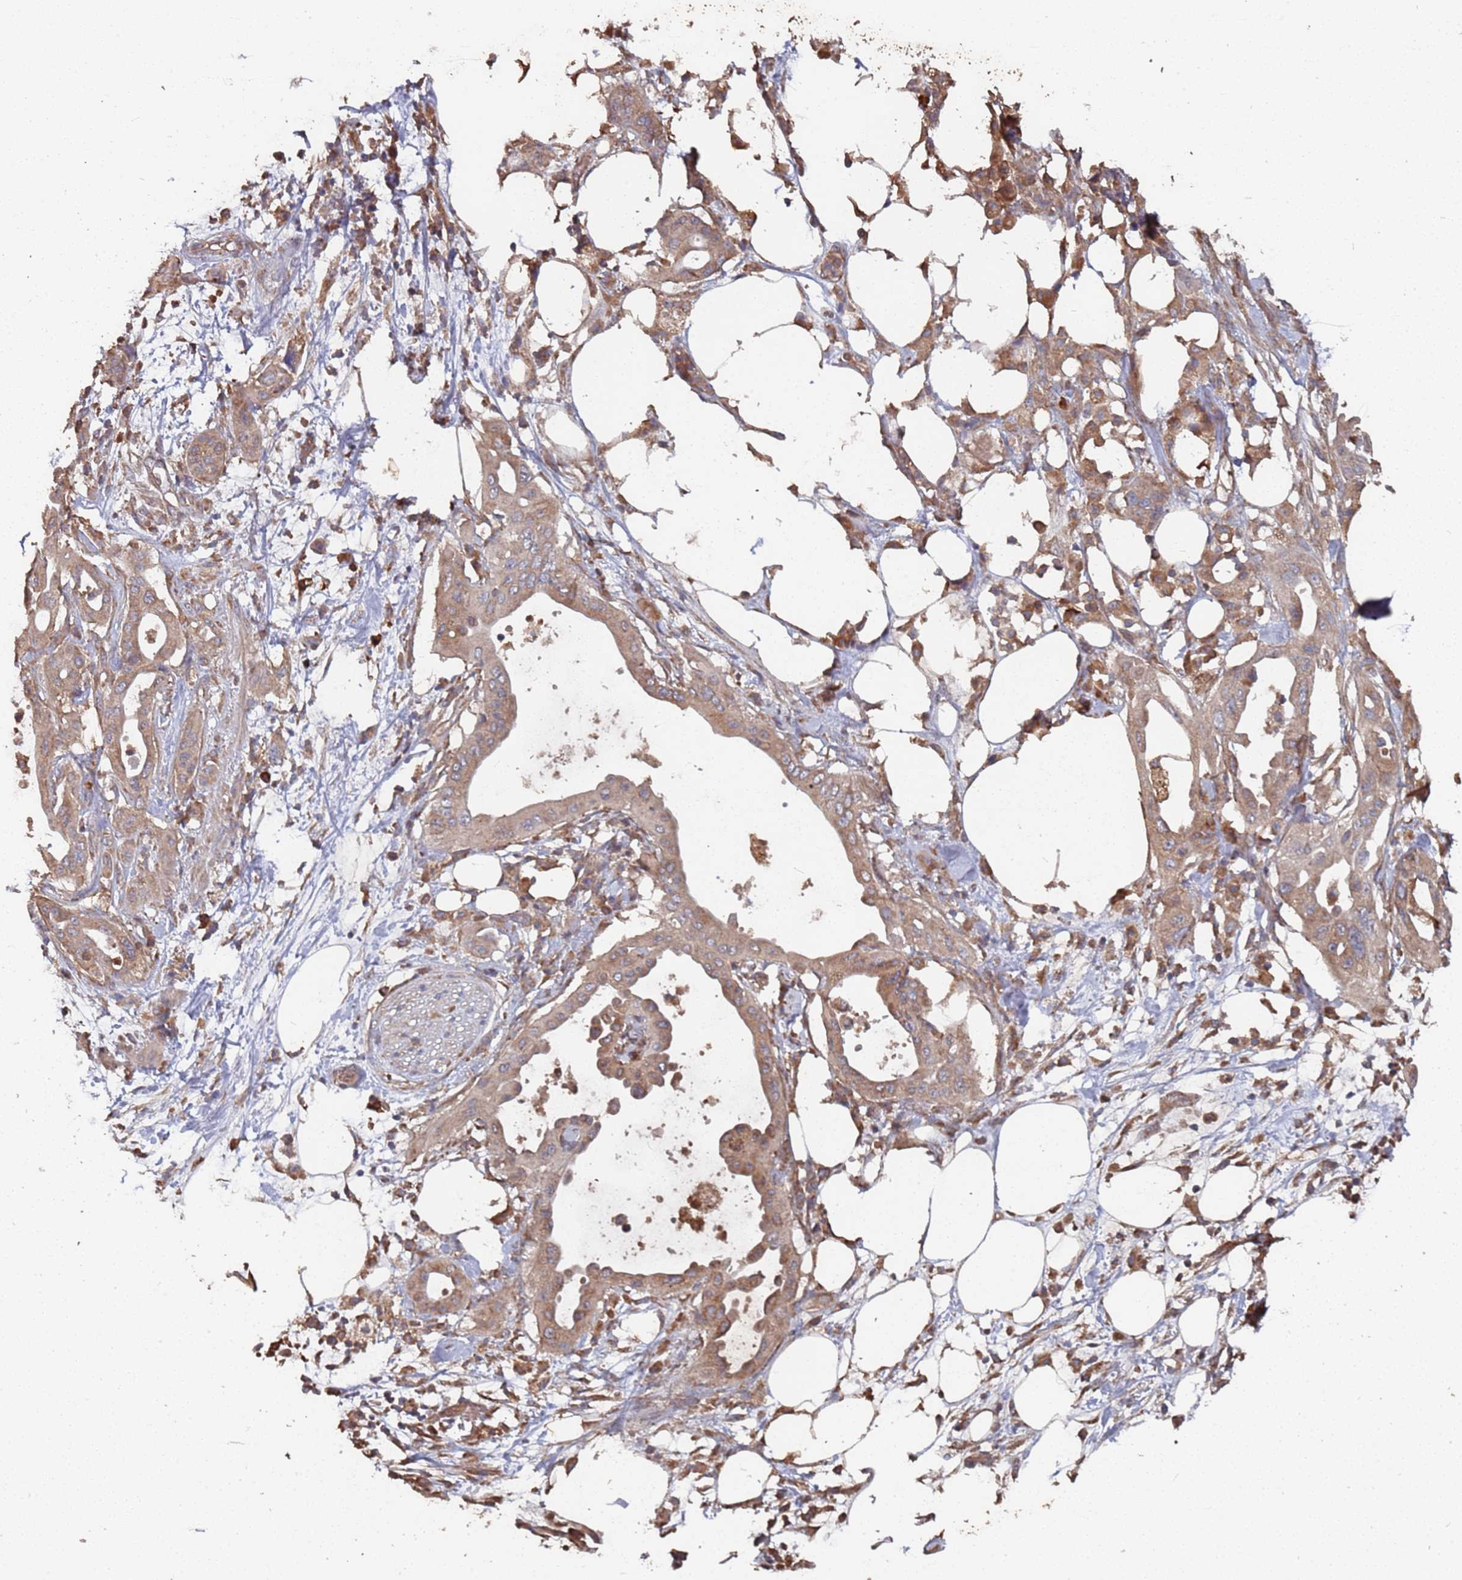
{"staining": {"intensity": "moderate", "quantity": ">75%", "location": "cytoplasmic/membranous"}, "tissue": "pancreatic cancer", "cell_type": "Tumor cells", "image_type": "cancer", "snomed": [{"axis": "morphology", "description": "Adenocarcinoma, NOS"}, {"axis": "topography", "description": "Pancreas"}], "caption": "Adenocarcinoma (pancreatic) tissue shows moderate cytoplasmic/membranous staining in about >75% of tumor cells, visualized by immunohistochemistry.", "gene": "ATG5", "patient": {"sex": "male", "age": 68}}